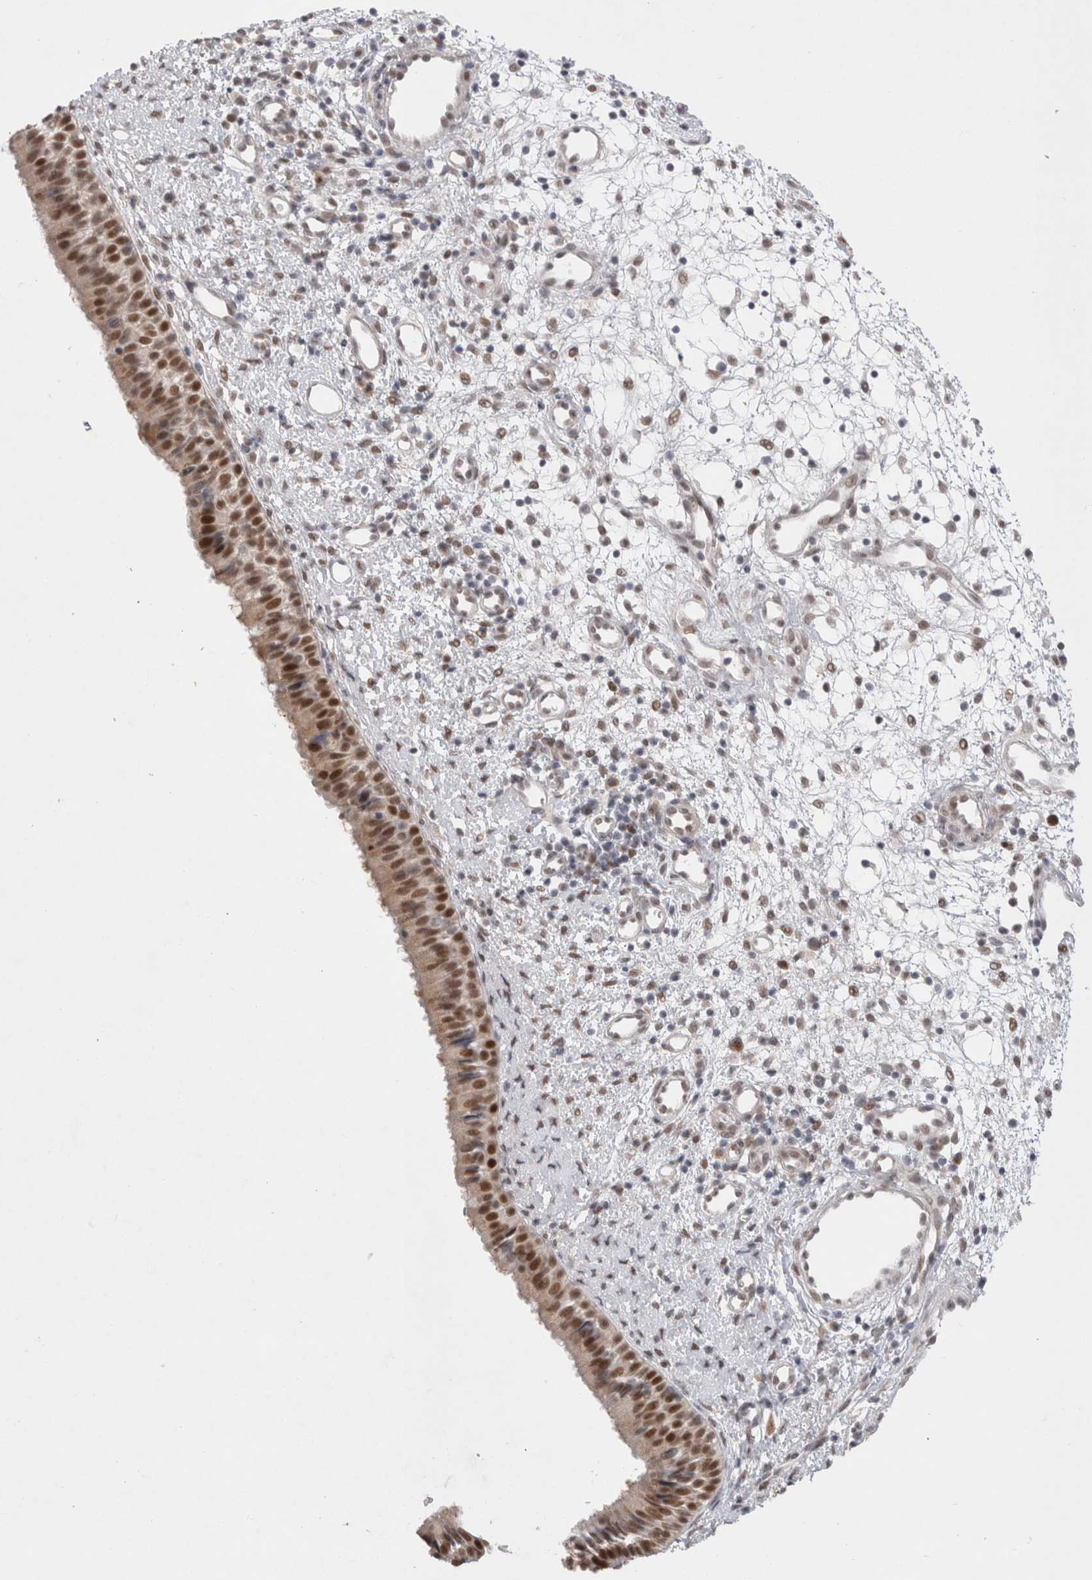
{"staining": {"intensity": "strong", "quantity": ">75%", "location": "cytoplasmic/membranous,nuclear"}, "tissue": "nasopharynx", "cell_type": "Respiratory epithelial cells", "image_type": "normal", "snomed": [{"axis": "morphology", "description": "Normal tissue, NOS"}, {"axis": "topography", "description": "Nasopharynx"}], "caption": "Brown immunohistochemical staining in unremarkable human nasopharynx shows strong cytoplasmic/membranous,nuclear expression in approximately >75% of respiratory epithelial cells.", "gene": "RECQL4", "patient": {"sex": "male", "age": 22}}